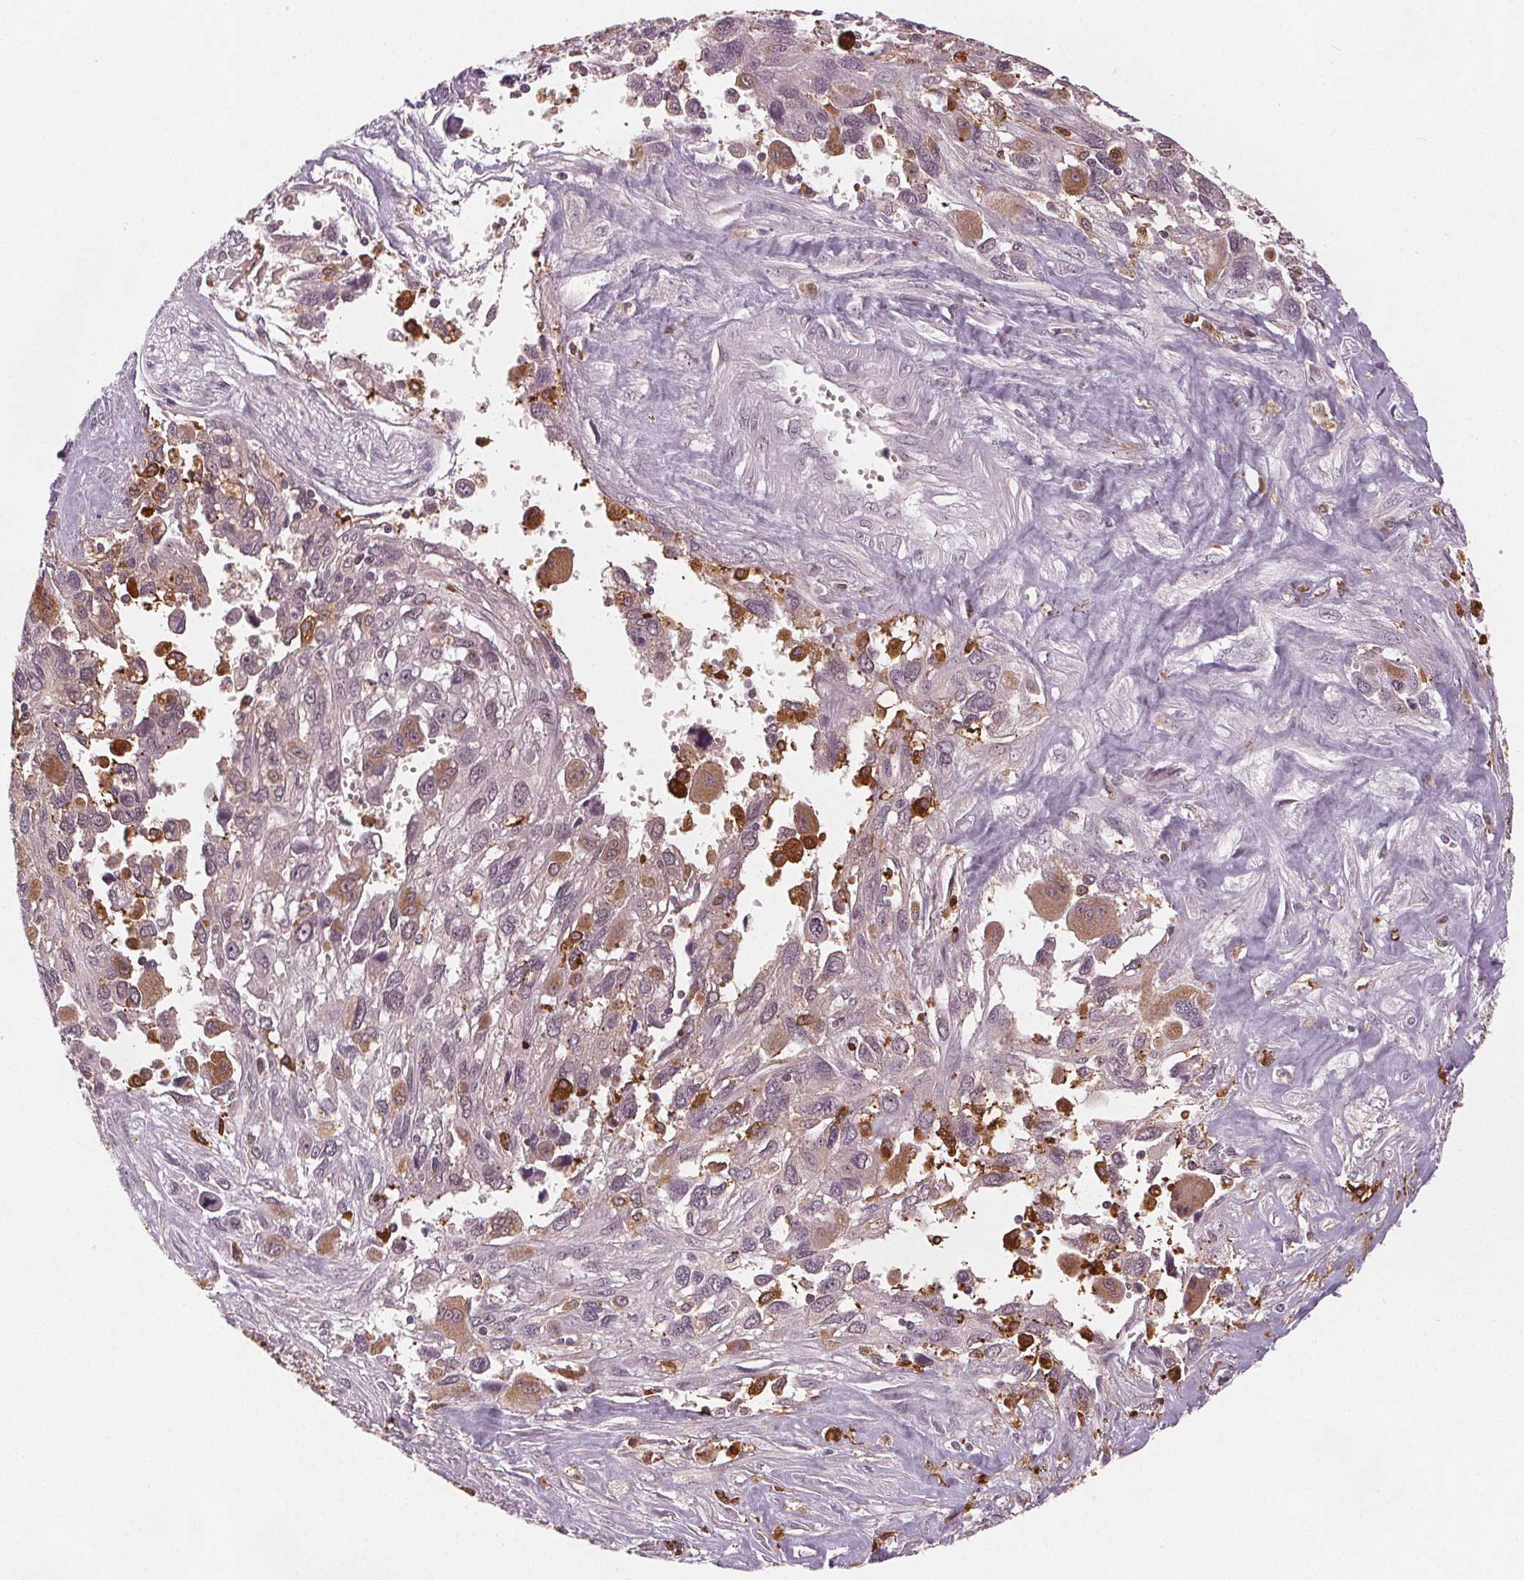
{"staining": {"intensity": "moderate", "quantity": "<25%", "location": "cytoplasmic/membranous"}, "tissue": "pancreatic cancer", "cell_type": "Tumor cells", "image_type": "cancer", "snomed": [{"axis": "morphology", "description": "Adenocarcinoma, NOS"}, {"axis": "topography", "description": "Pancreas"}], "caption": "Protein analysis of pancreatic cancer (adenocarcinoma) tissue exhibits moderate cytoplasmic/membranous staining in approximately <25% of tumor cells.", "gene": "DPM2", "patient": {"sex": "female", "age": 47}}